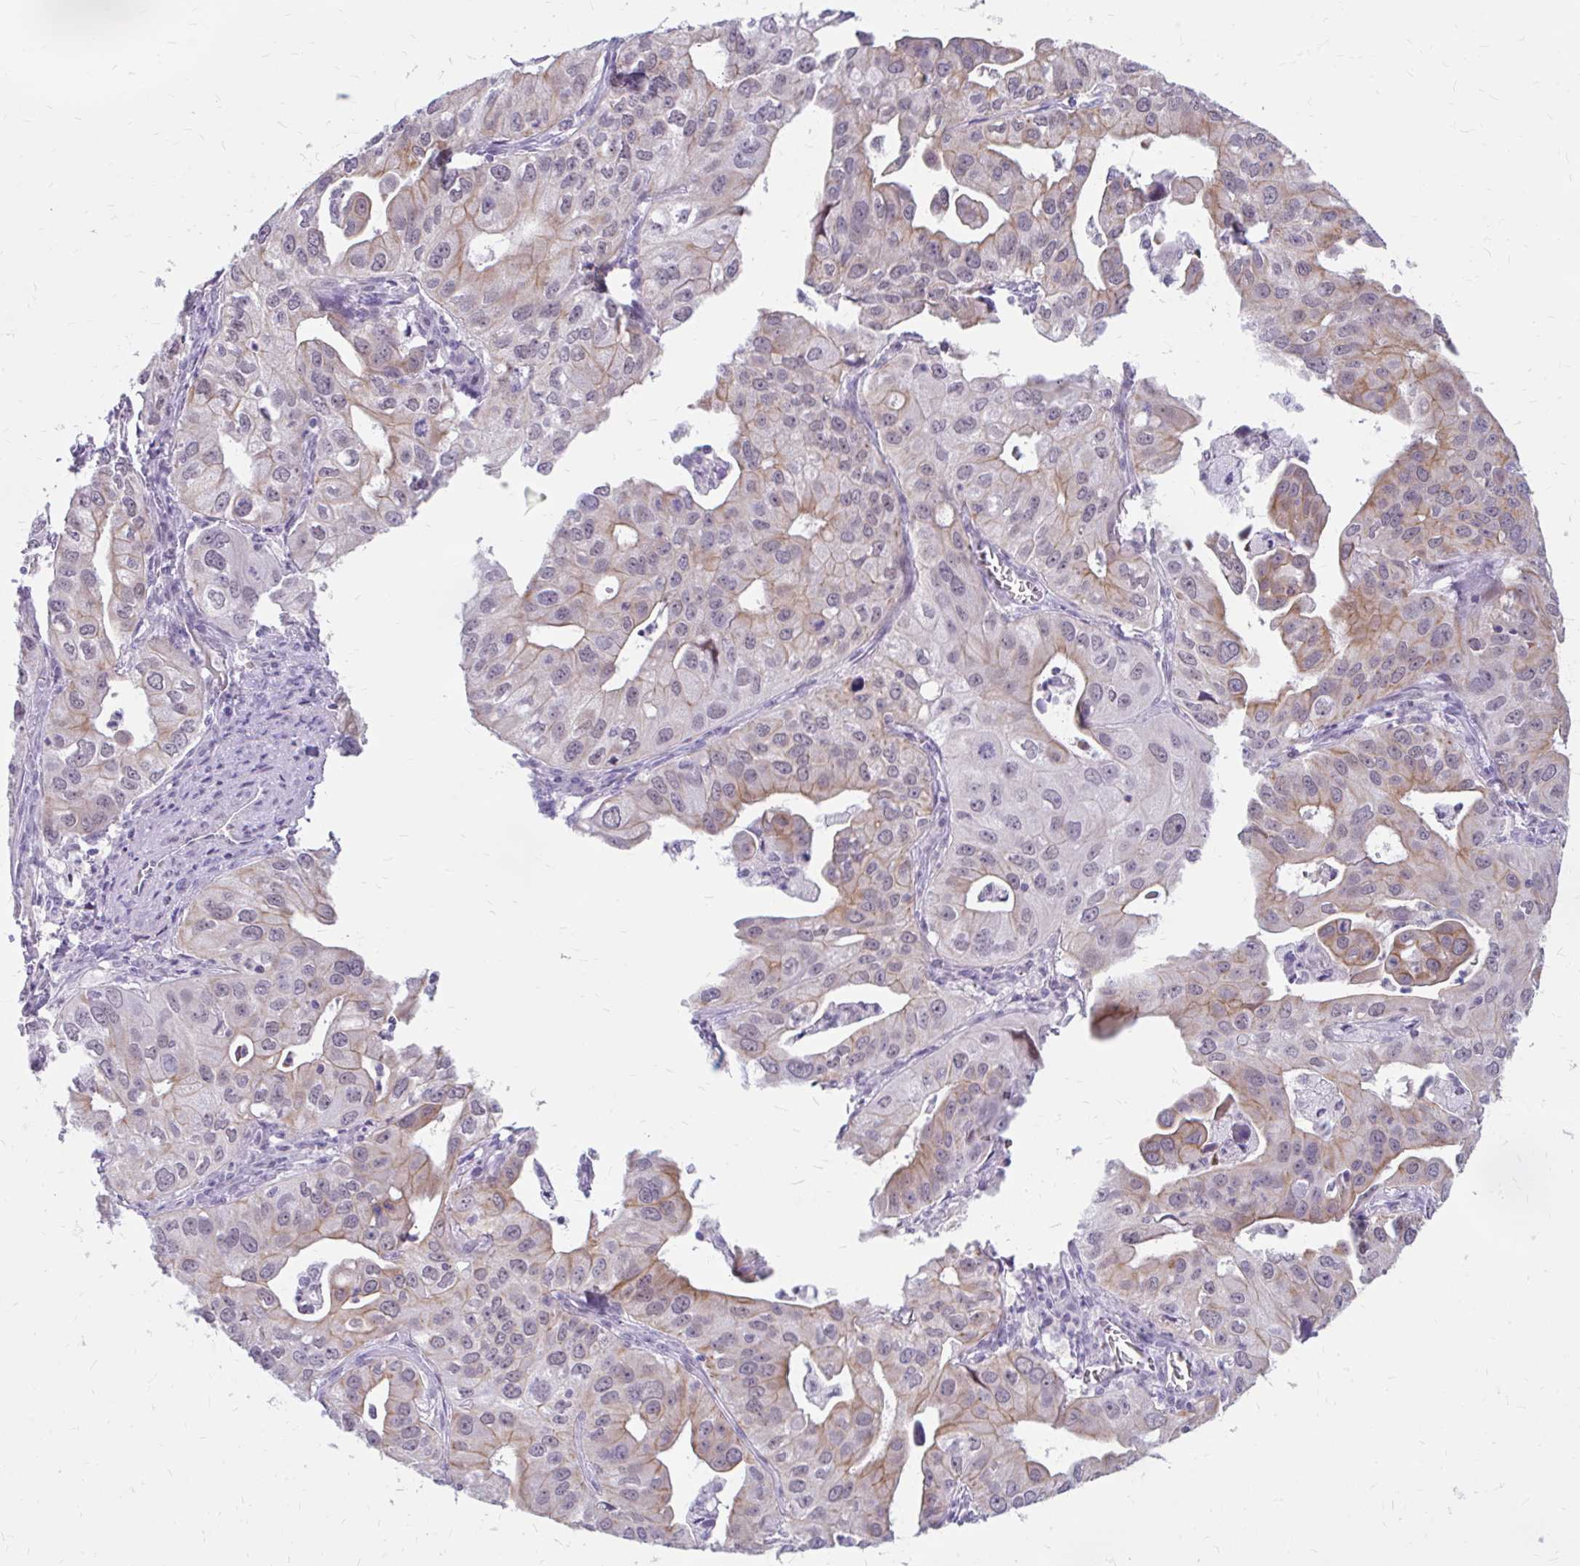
{"staining": {"intensity": "moderate", "quantity": "25%-75%", "location": "cytoplasmic/membranous"}, "tissue": "lung cancer", "cell_type": "Tumor cells", "image_type": "cancer", "snomed": [{"axis": "morphology", "description": "Adenocarcinoma, NOS"}, {"axis": "topography", "description": "Lung"}], "caption": "Lung adenocarcinoma tissue demonstrates moderate cytoplasmic/membranous positivity in approximately 25%-75% of tumor cells, visualized by immunohistochemistry.", "gene": "RGS16", "patient": {"sex": "male", "age": 48}}